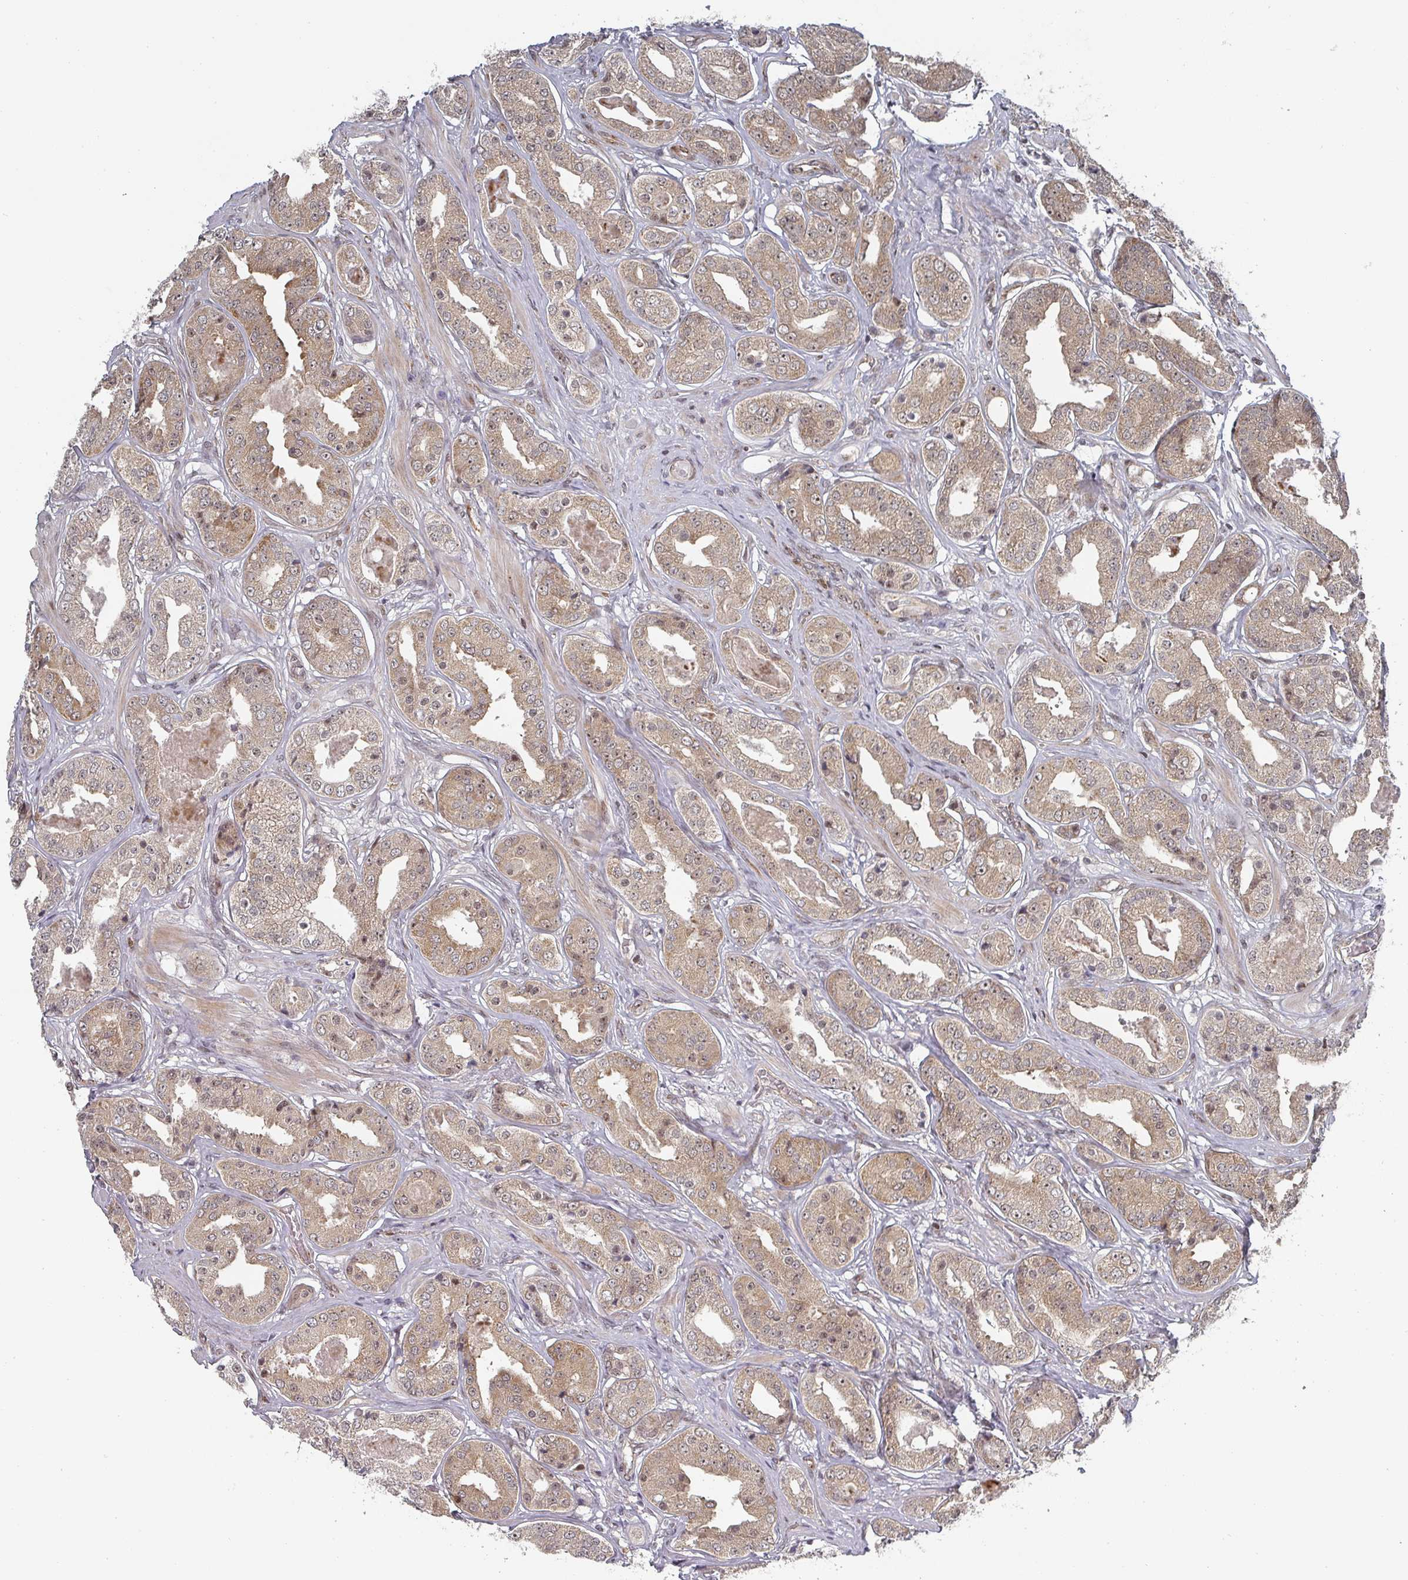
{"staining": {"intensity": "moderate", "quantity": ">75%", "location": "cytoplasmic/membranous"}, "tissue": "prostate cancer", "cell_type": "Tumor cells", "image_type": "cancer", "snomed": [{"axis": "morphology", "description": "Adenocarcinoma, High grade"}, {"axis": "topography", "description": "Prostate"}], "caption": "A brown stain highlights moderate cytoplasmic/membranous expression of a protein in prostate high-grade adenocarcinoma tumor cells. (DAB IHC, brown staining for protein, blue staining for nuclei).", "gene": "KIF1C", "patient": {"sex": "male", "age": 63}}